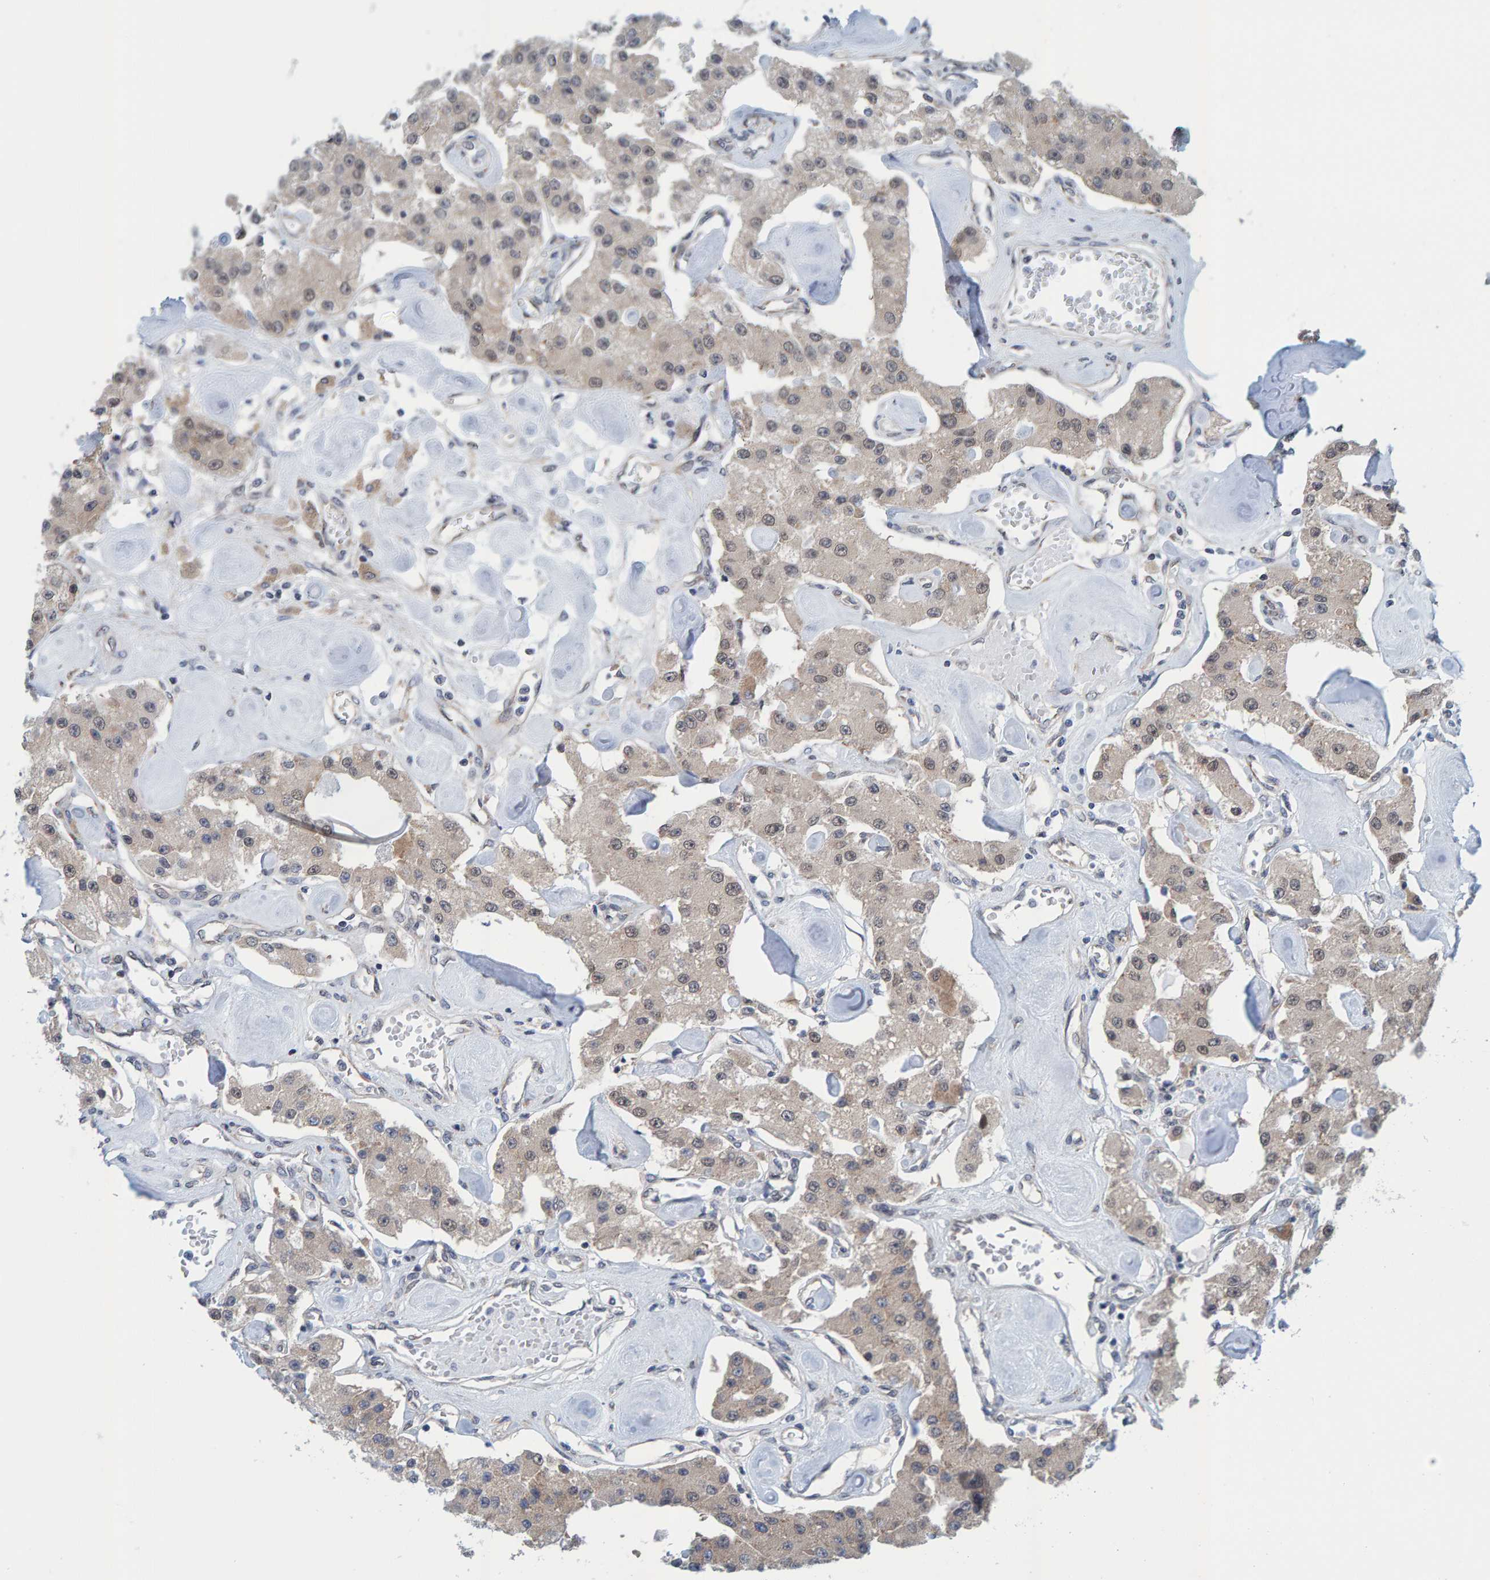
{"staining": {"intensity": "weak", "quantity": ">75%", "location": "cytoplasmic/membranous"}, "tissue": "carcinoid", "cell_type": "Tumor cells", "image_type": "cancer", "snomed": [{"axis": "morphology", "description": "Carcinoid, malignant, NOS"}, {"axis": "topography", "description": "Pancreas"}], "caption": "A photomicrograph of human carcinoid (malignant) stained for a protein exhibits weak cytoplasmic/membranous brown staining in tumor cells.", "gene": "SCRN2", "patient": {"sex": "male", "age": 41}}